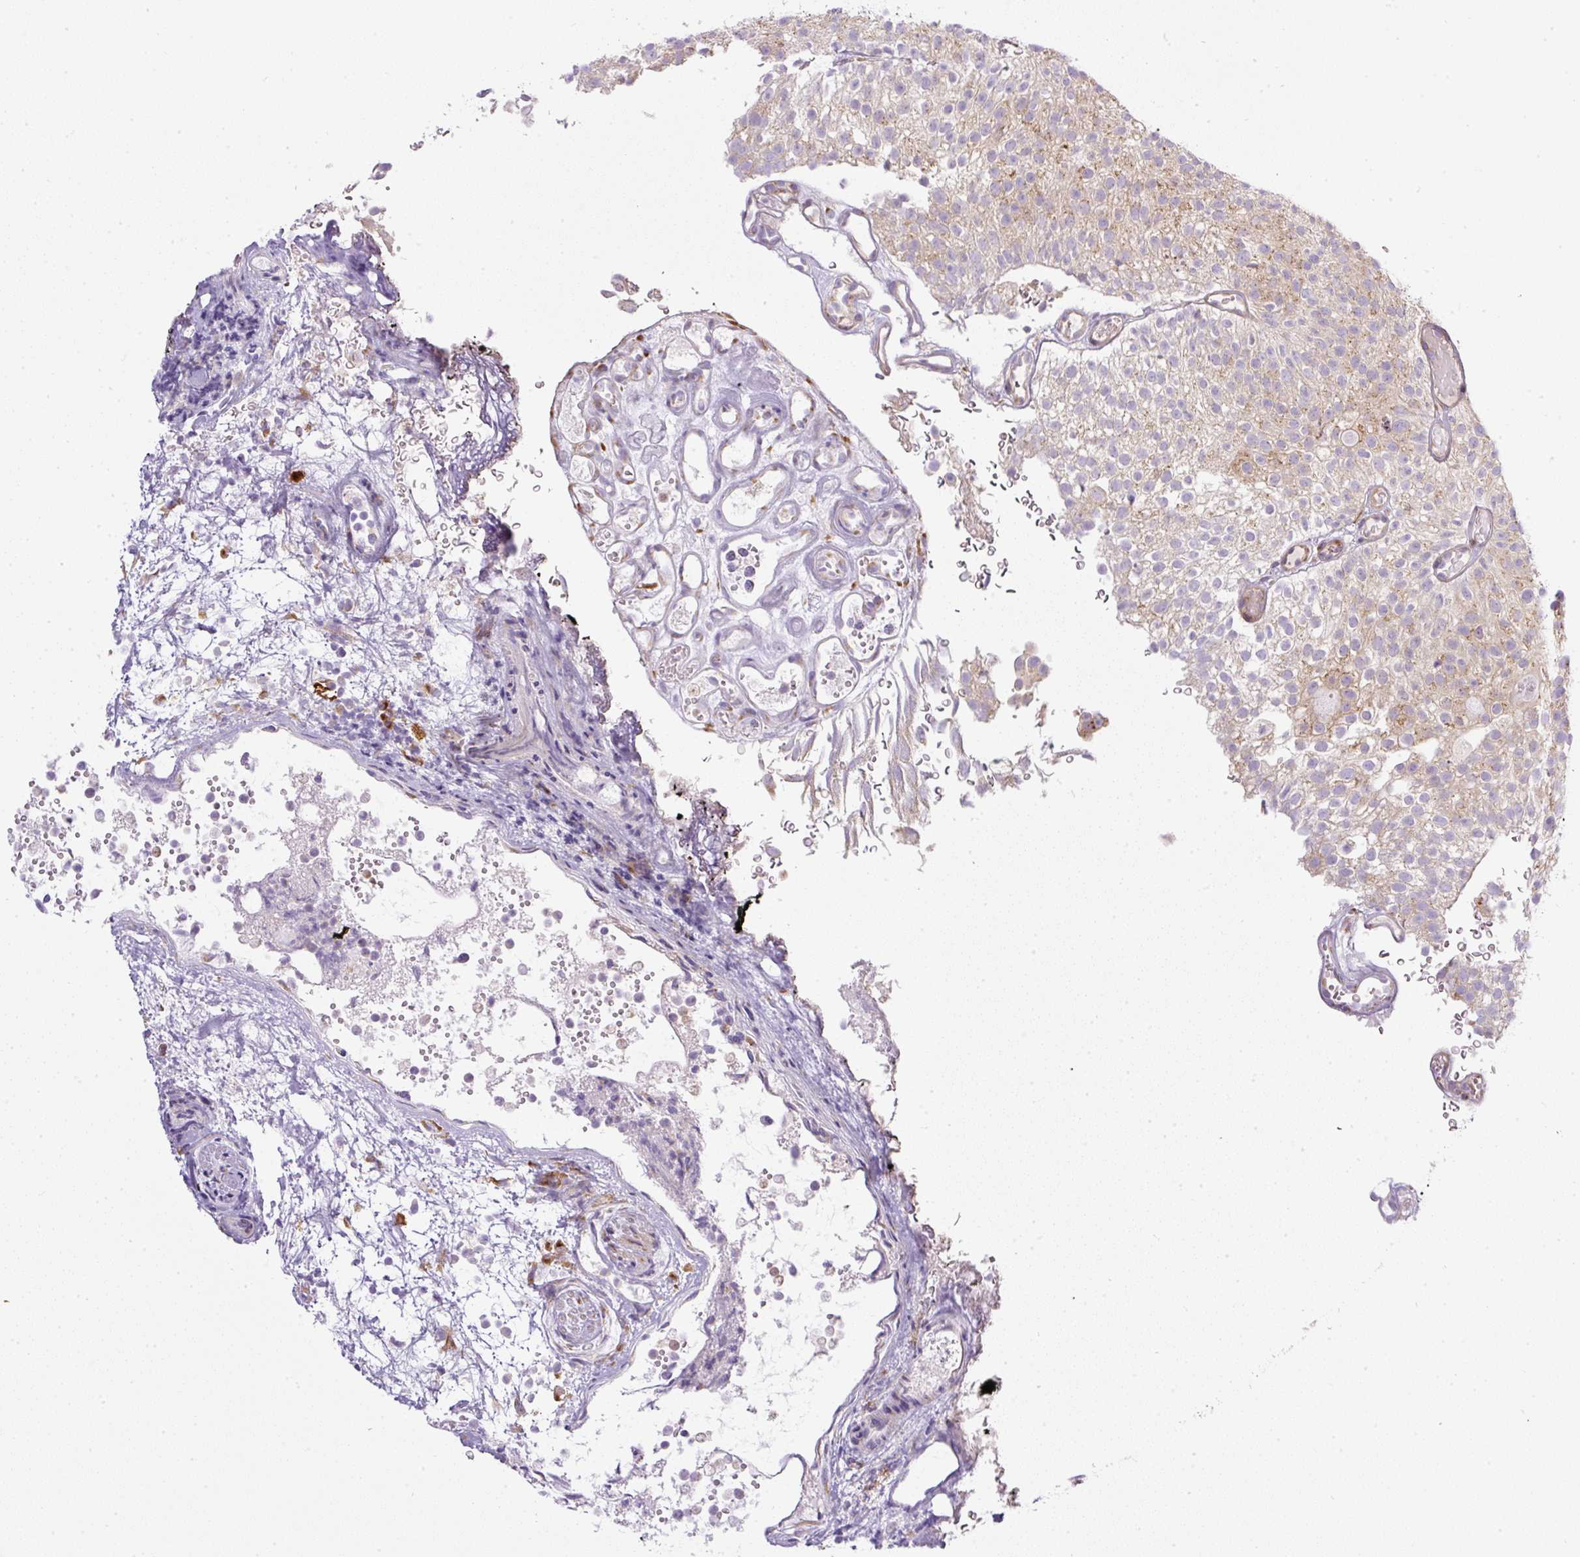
{"staining": {"intensity": "moderate", "quantity": "25%-75%", "location": "cytoplasmic/membranous"}, "tissue": "urothelial cancer", "cell_type": "Tumor cells", "image_type": "cancer", "snomed": [{"axis": "morphology", "description": "Urothelial carcinoma, Low grade"}, {"axis": "topography", "description": "Urinary bladder"}], "caption": "Approximately 25%-75% of tumor cells in human urothelial carcinoma (low-grade) show moderate cytoplasmic/membranous protein staining as visualized by brown immunohistochemical staining.", "gene": "MLX", "patient": {"sex": "male", "age": 78}}